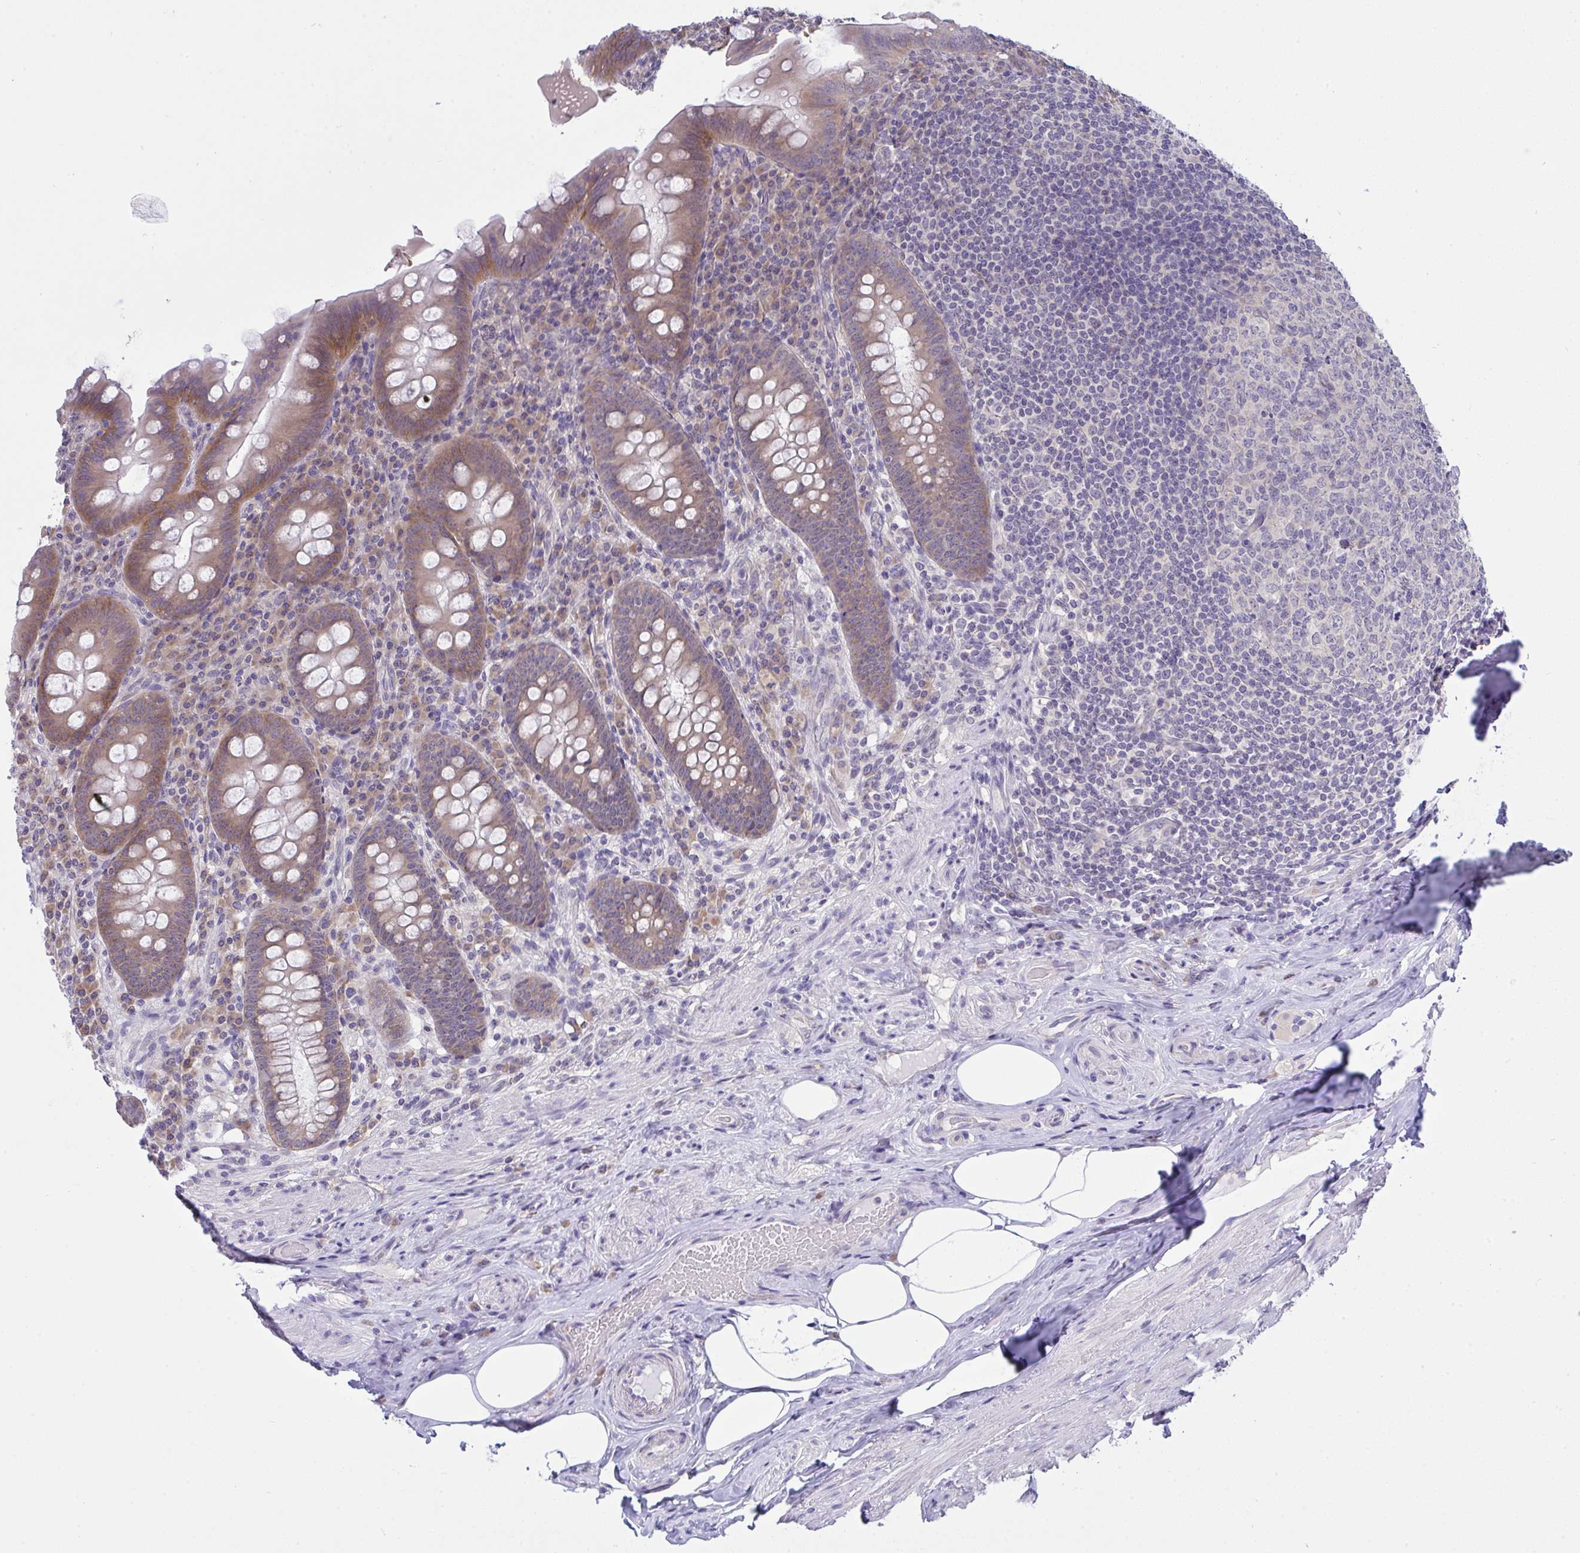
{"staining": {"intensity": "moderate", "quantity": ">75%", "location": "cytoplasmic/membranous"}, "tissue": "appendix", "cell_type": "Glandular cells", "image_type": "normal", "snomed": [{"axis": "morphology", "description": "Normal tissue, NOS"}, {"axis": "topography", "description": "Appendix"}], "caption": "The micrograph demonstrates immunohistochemical staining of unremarkable appendix. There is moderate cytoplasmic/membranous positivity is seen in approximately >75% of glandular cells.", "gene": "TMEM41A", "patient": {"sex": "male", "age": 71}}